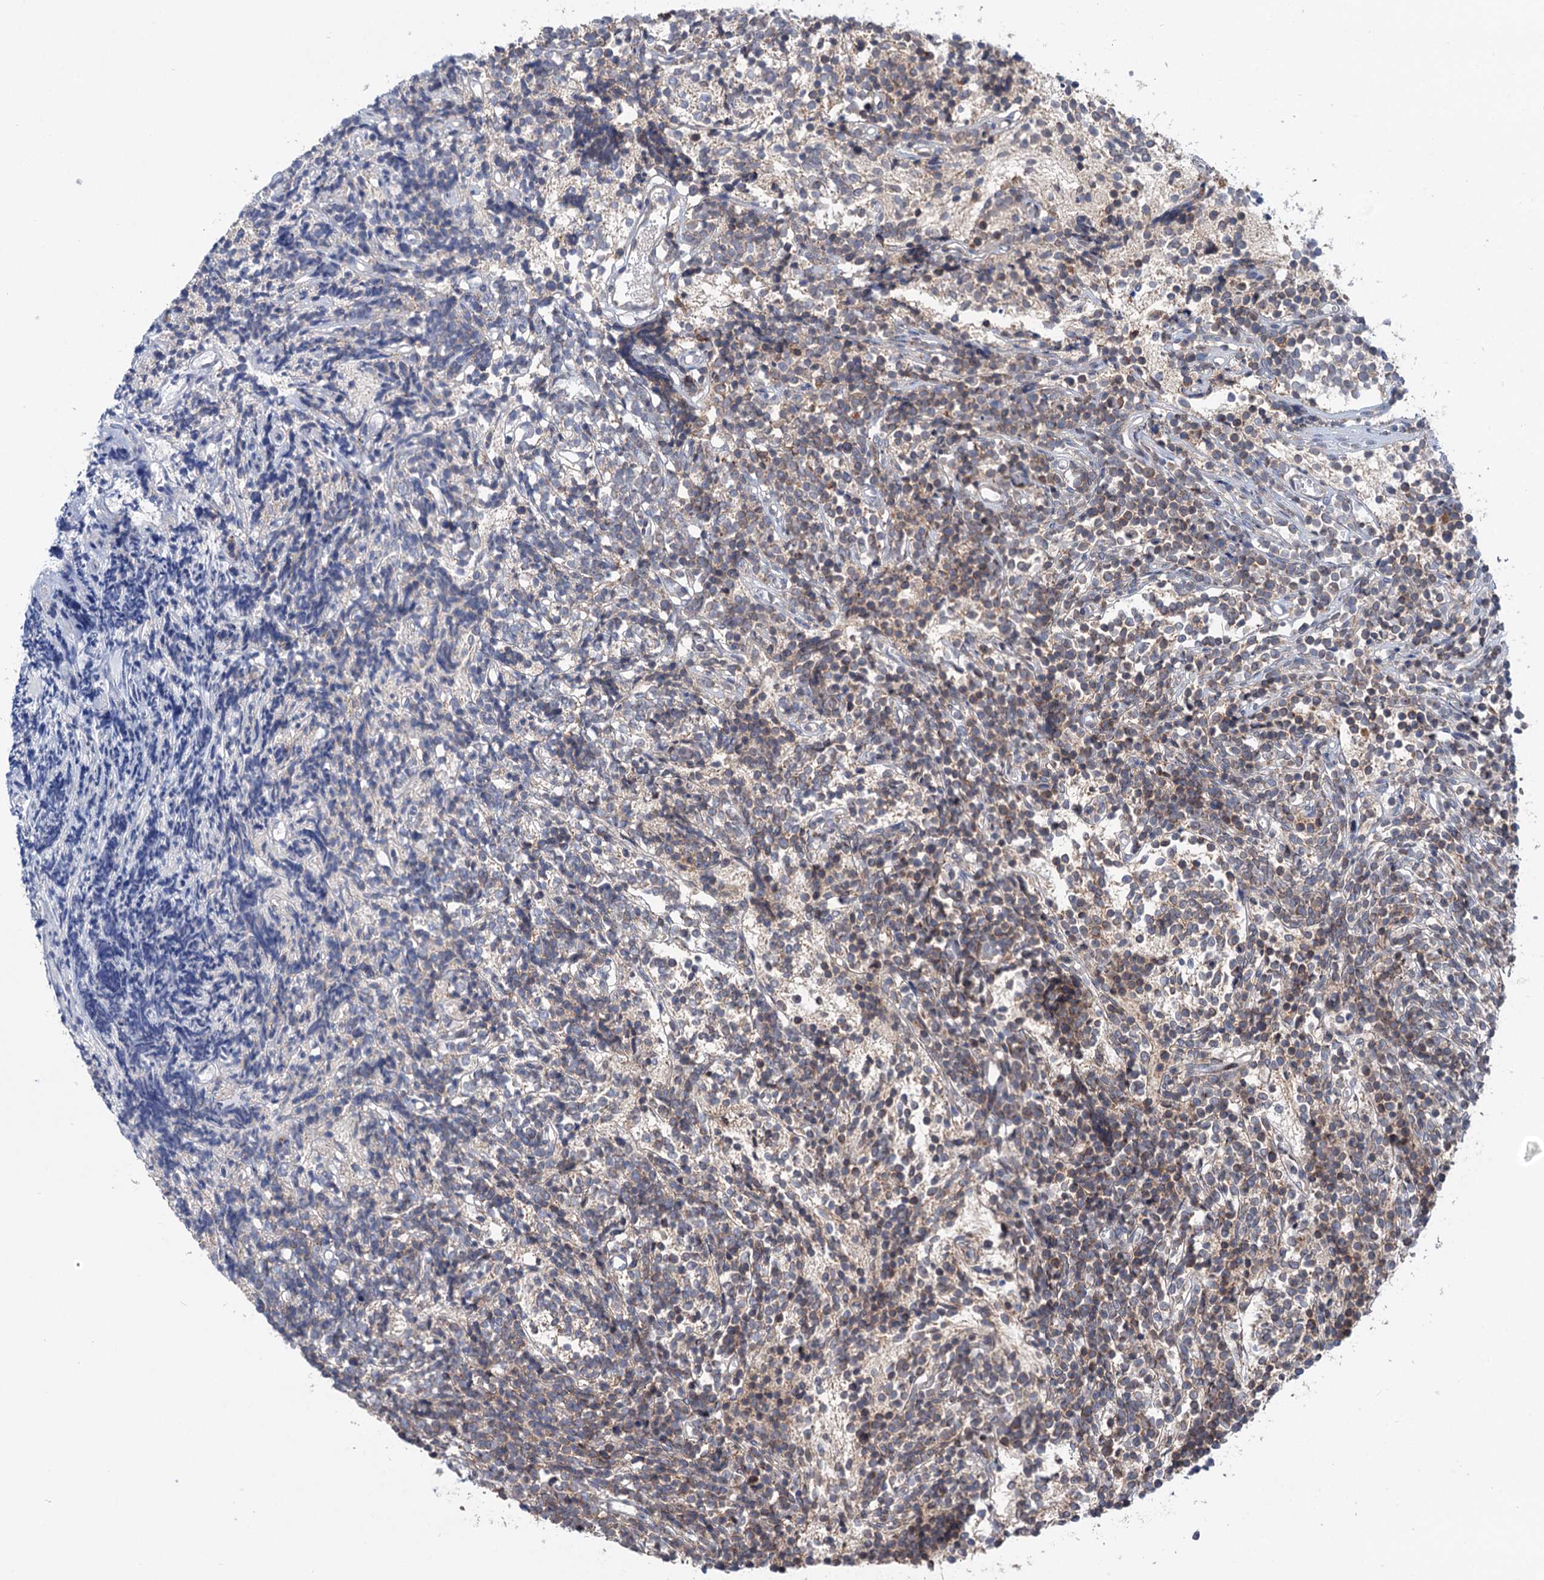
{"staining": {"intensity": "weak", "quantity": "<25%", "location": "cytoplasmic/membranous"}, "tissue": "glioma", "cell_type": "Tumor cells", "image_type": "cancer", "snomed": [{"axis": "morphology", "description": "Glioma, malignant, Low grade"}, {"axis": "topography", "description": "Brain"}], "caption": "IHC of human glioma exhibits no staining in tumor cells.", "gene": "PTDSS2", "patient": {"sex": "female", "age": 1}}